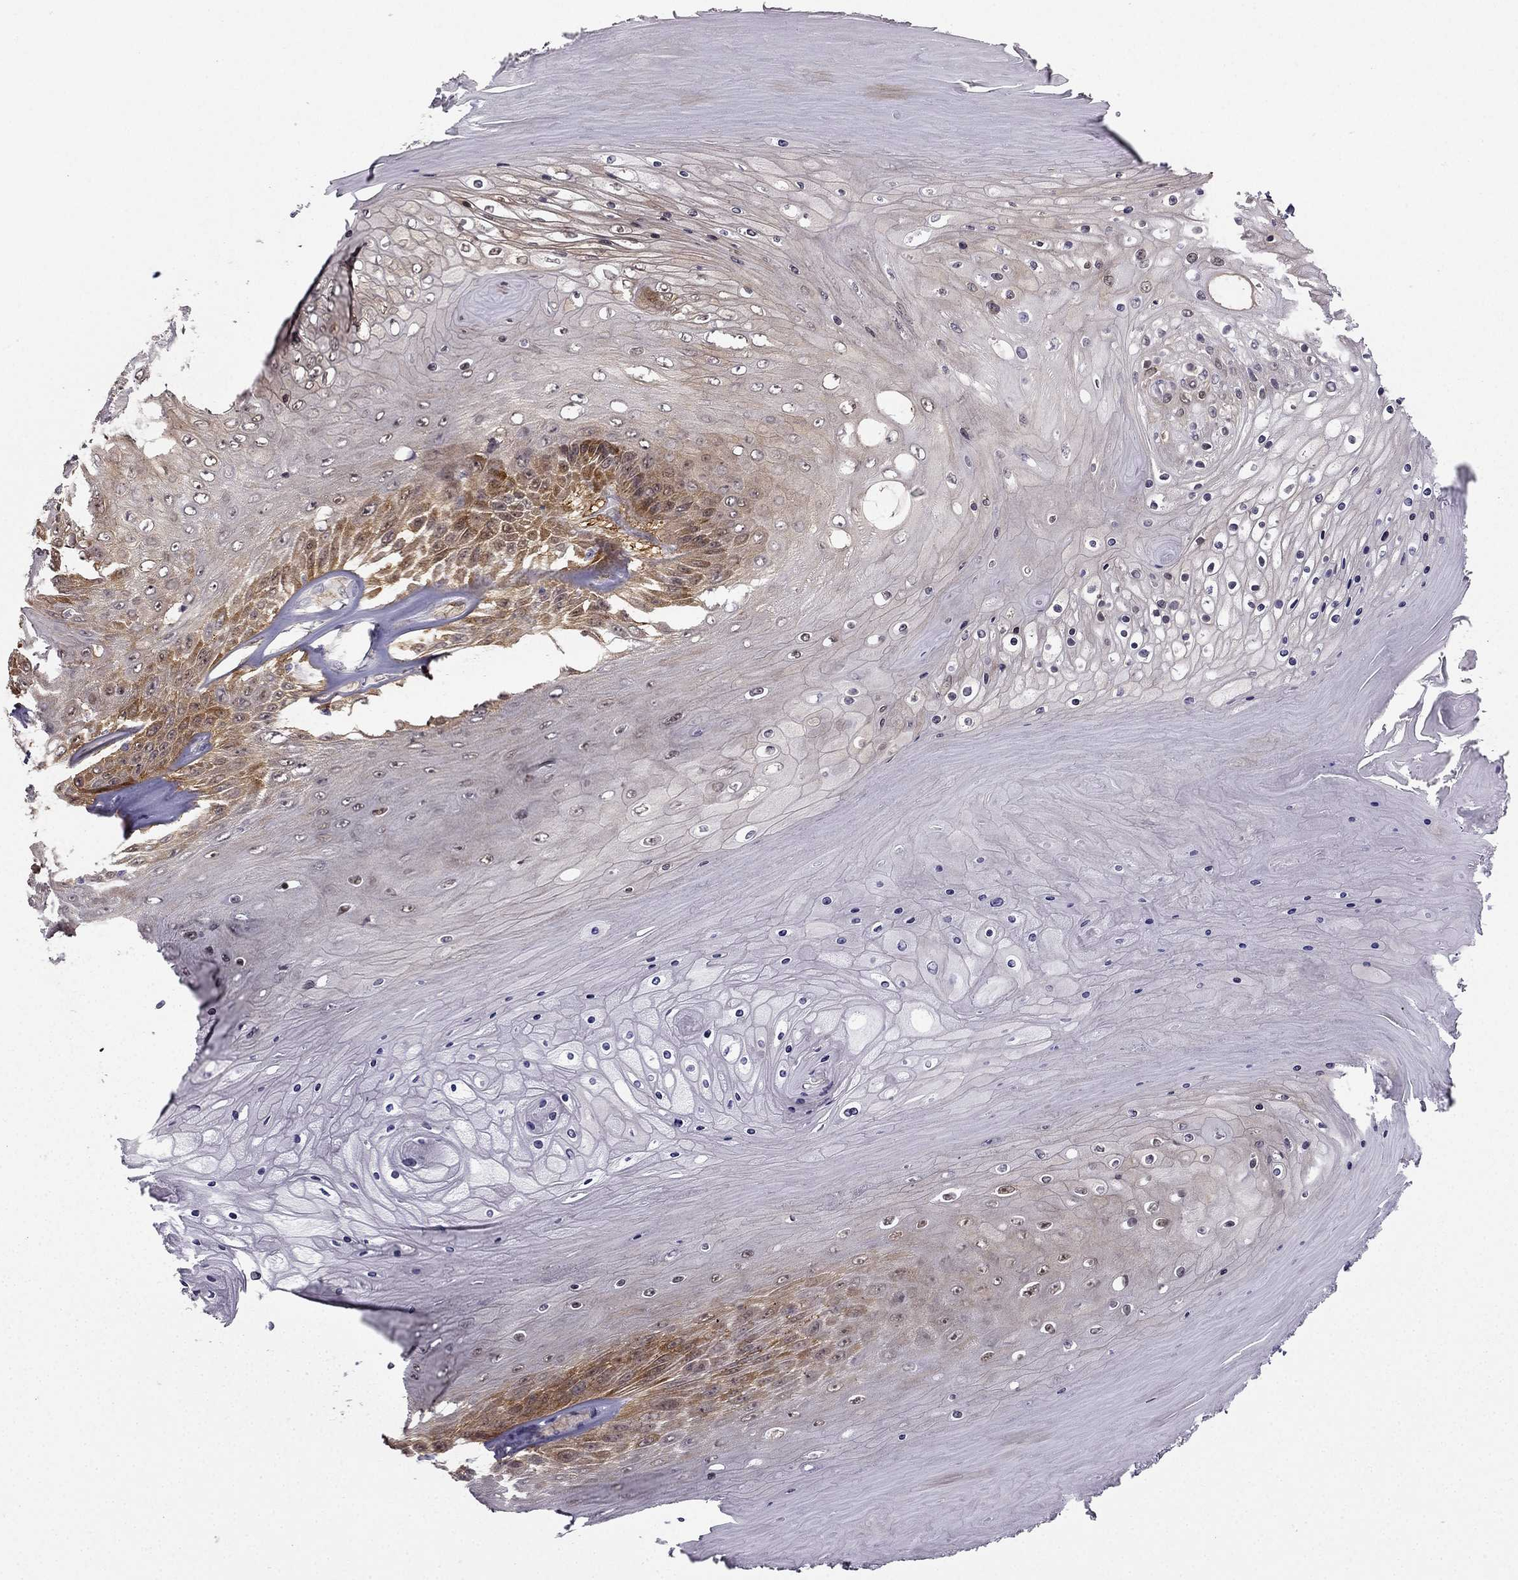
{"staining": {"intensity": "moderate", "quantity": "<25%", "location": "cytoplasmic/membranous"}, "tissue": "skin cancer", "cell_type": "Tumor cells", "image_type": "cancer", "snomed": [{"axis": "morphology", "description": "Squamous cell carcinoma, NOS"}, {"axis": "topography", "description": "Skin"}], "caption": "The immunohistochemical stain highlights moderate cytoplasmic/membranous staining in tumor cells of skin cancer tissue.", "gene": "NQO1", "patient": {"sex": "male", "age": 62}}